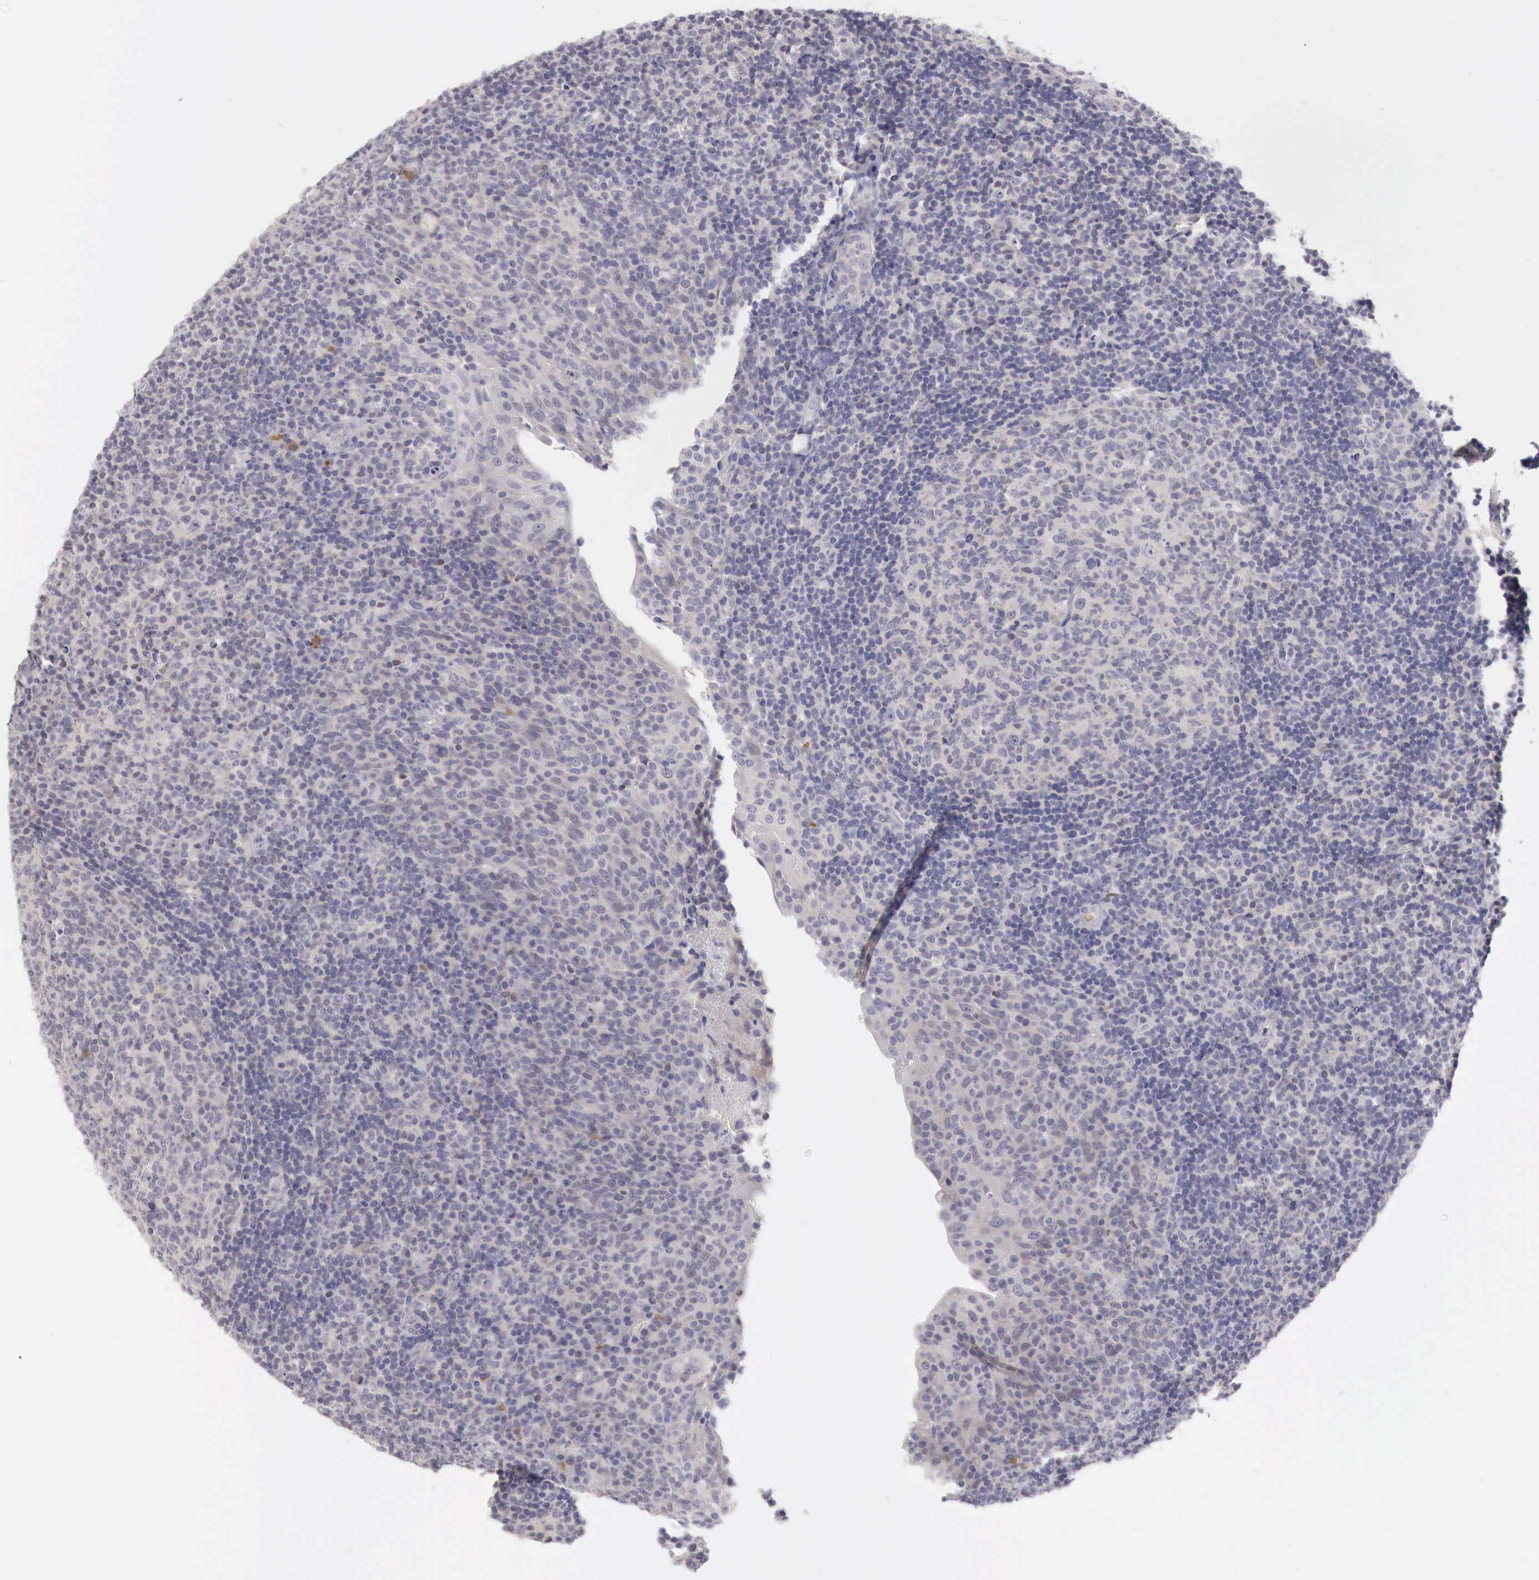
{"staining": {"intensity": "negative", "quantity": "none", "location": "none"}, "tissue": "tonsil", "cell_type": "Germinal center cells", "image_type": "normal", "snomed": [{"axis": "morphology", "description": "Normal tissue, NOS"}, {"axis": "topography", "description": "Tonsil"}], "caption": "Tonsil stained for a protein using immunohistochemistry (IHC) displays no positivity germinal center cells.", "gene": "GATA1", "patient": {"sex": "female", "age": 3}}